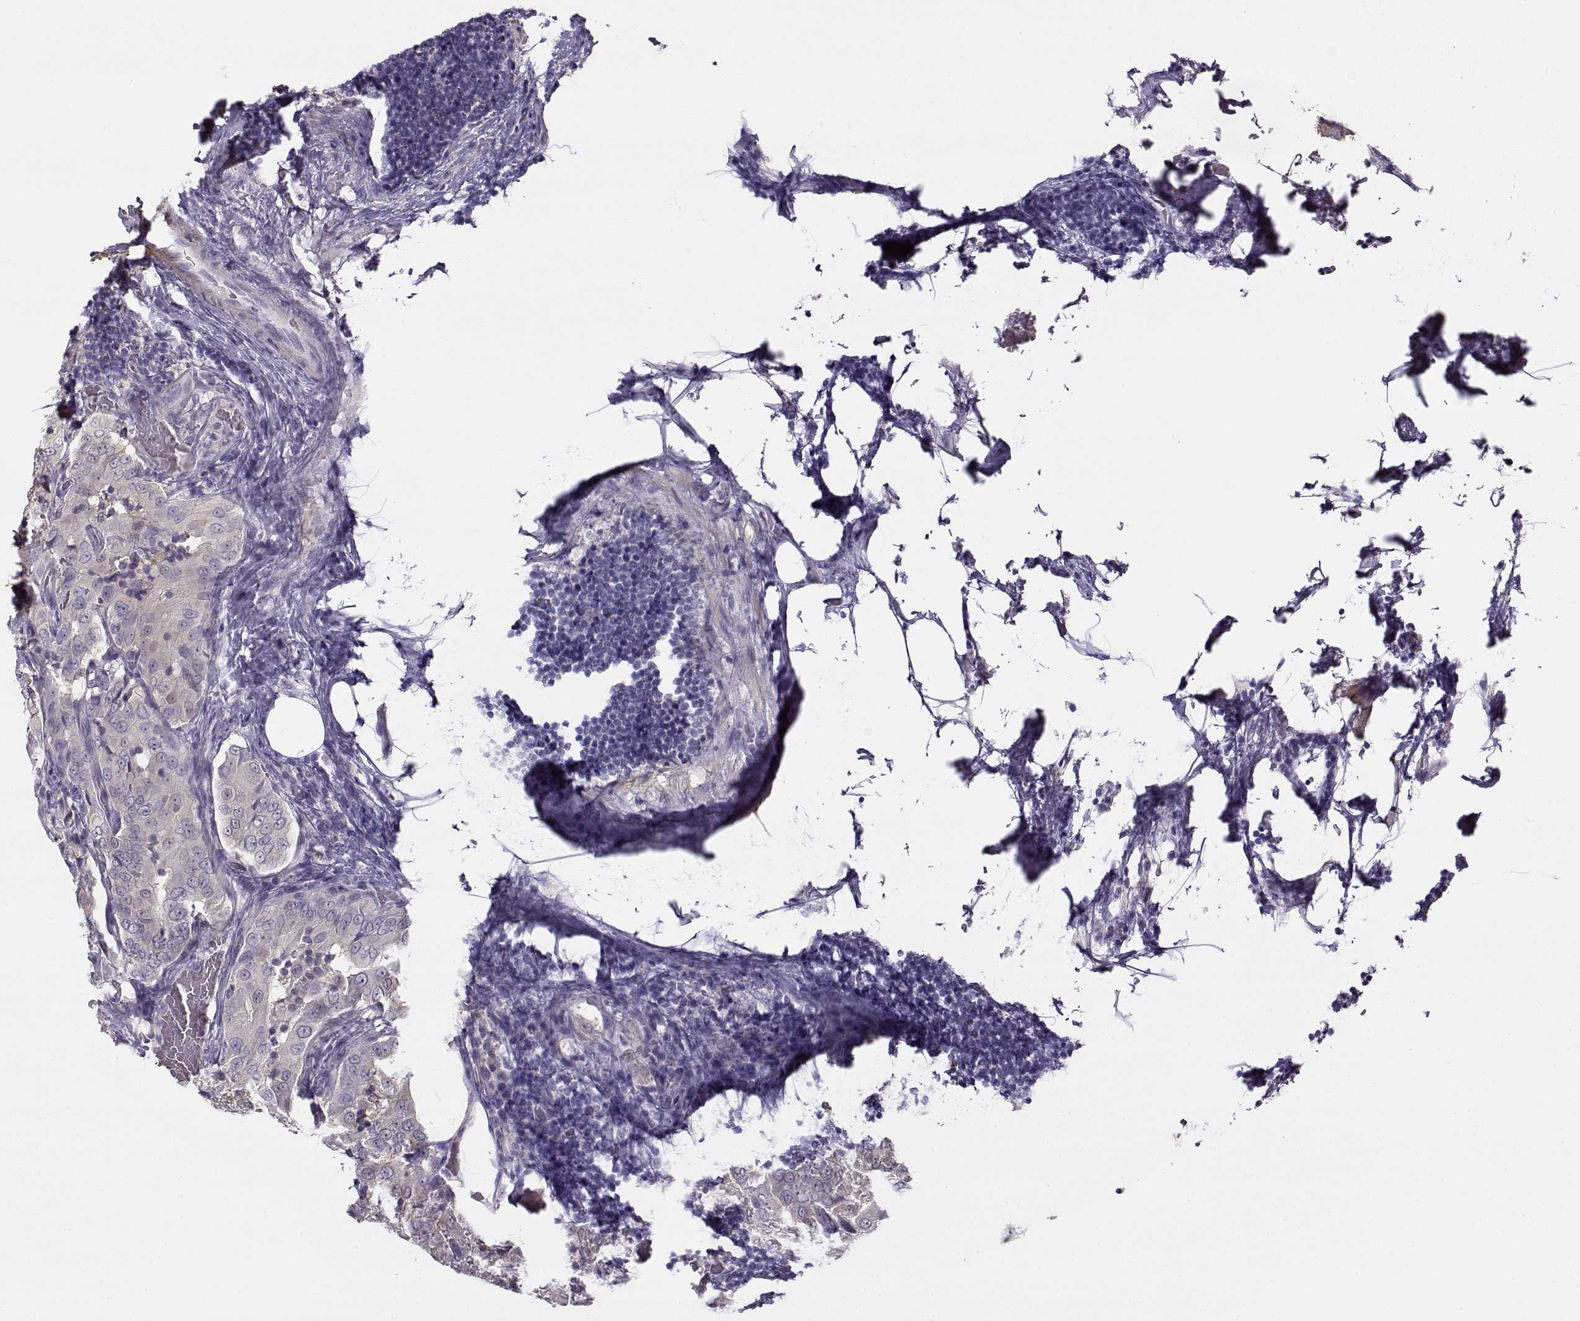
{"staining": {"intensity": "negative", "quantity": "none", "location": "none"}, "tissue": "thyroid cancer", "cell_type": "Tumor cells", "image_type": "cancer", "snomed": [{"axis": "morphology", "description": "Papillary adenocarcinoma, NOS"}, {"axis": "topography", "description": "Thyroid gland"}], "caption": "A high-resolution photomicrograph shows IHC staining of papillary adenocarcinoma (thyroid), which shows no significant expression in tumor cells.", "gene": "UCP3", "patient": {"sex": "male", "age": 61}}